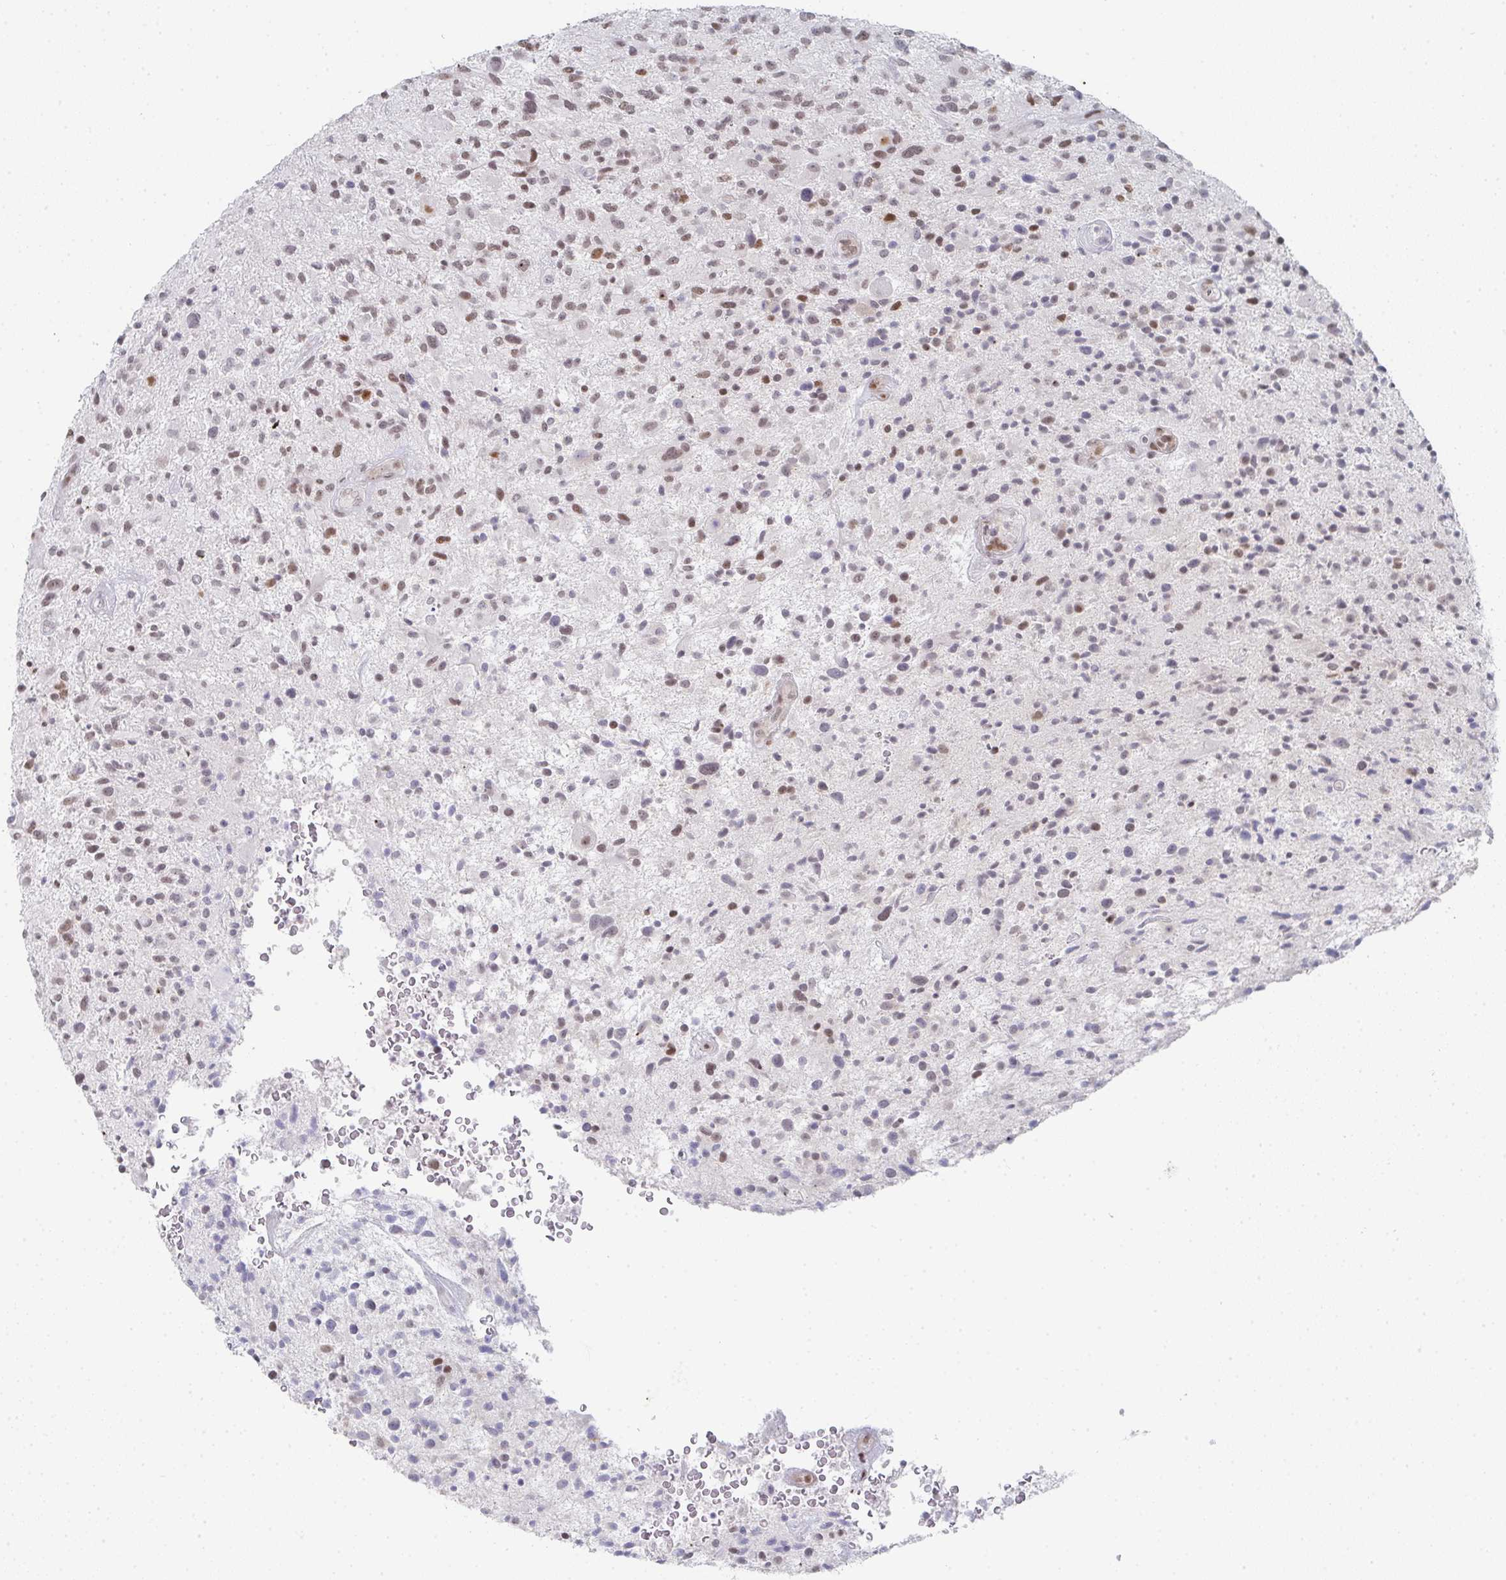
{"staining": {"intensity": "moderate", "quantity": "25%-75%", "location": "nuclear"}, "tissue": "glioma", "cell_type": "Tumor cells", "image_type": "cancer", "snomed": [{"axis": "morphology", "description": "Glioma, malignant, High grade"}, {"axis": "topography", "description": "Brain"}], "caption": "Immunohistochemical staining of glioma exhibits medium levels of moderate nuclear protein positivity in about 25%-75% of tumor cells.", "gene": "POU2AF2", "patient": {"sex": "male", "age": 47}}